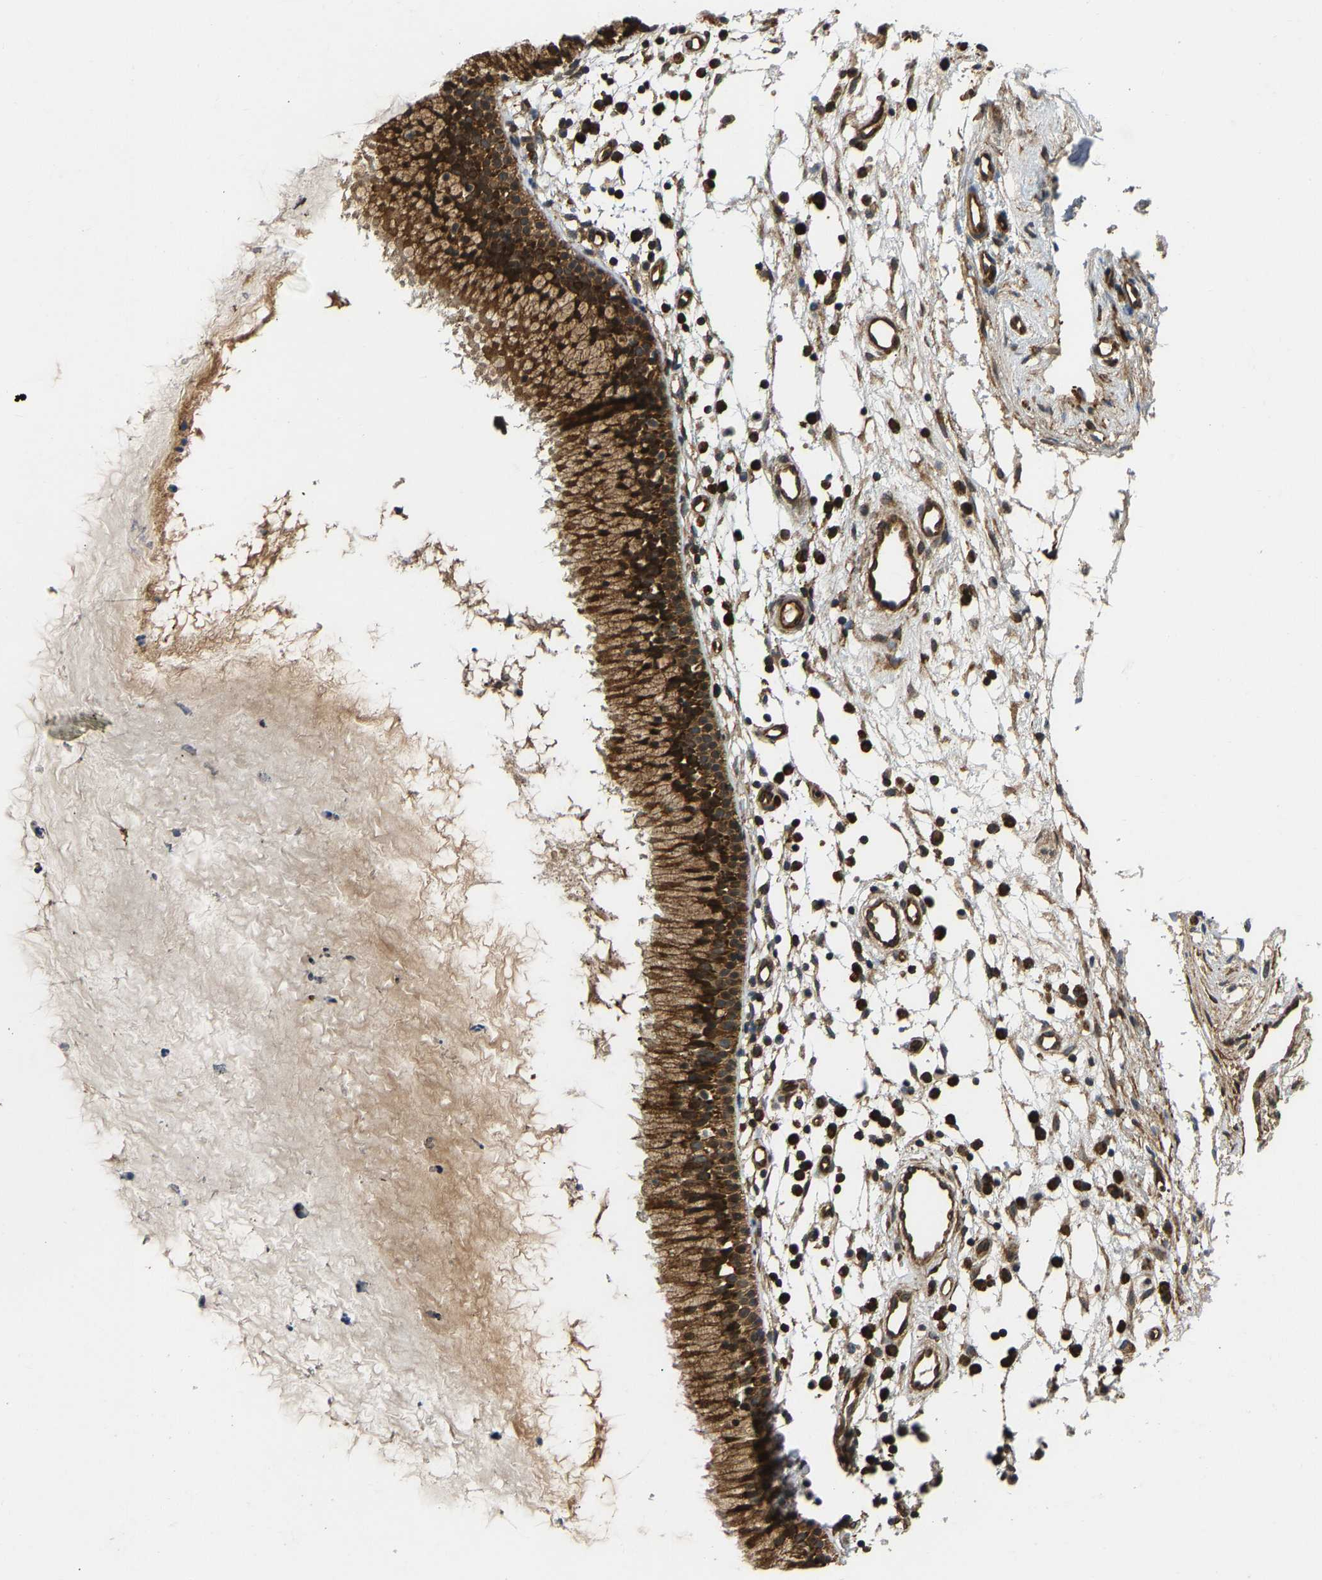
{"staining": {"intensity": "strong", "quantity": ">75%", "location": "cytoplasmic/membranous"}, "tissue": "nasopharynx", "cell_type": "Respiratory epithelial cells", "image_type": "normal", "snomed": [{"axis": "morphology", "description": "Normal tissue, NOS"}, {"axis": "topography", "description": "Nasopharynx"}], "caption": "DAB immunohistochemical staining of normal human nasopharynx reveals strong cytoplasmic/membranous protein expression in approximately >75% of respiratory epithelial cells.", "gene": "RASGRF2", "patient": {"sex": "male", "age": 21}}